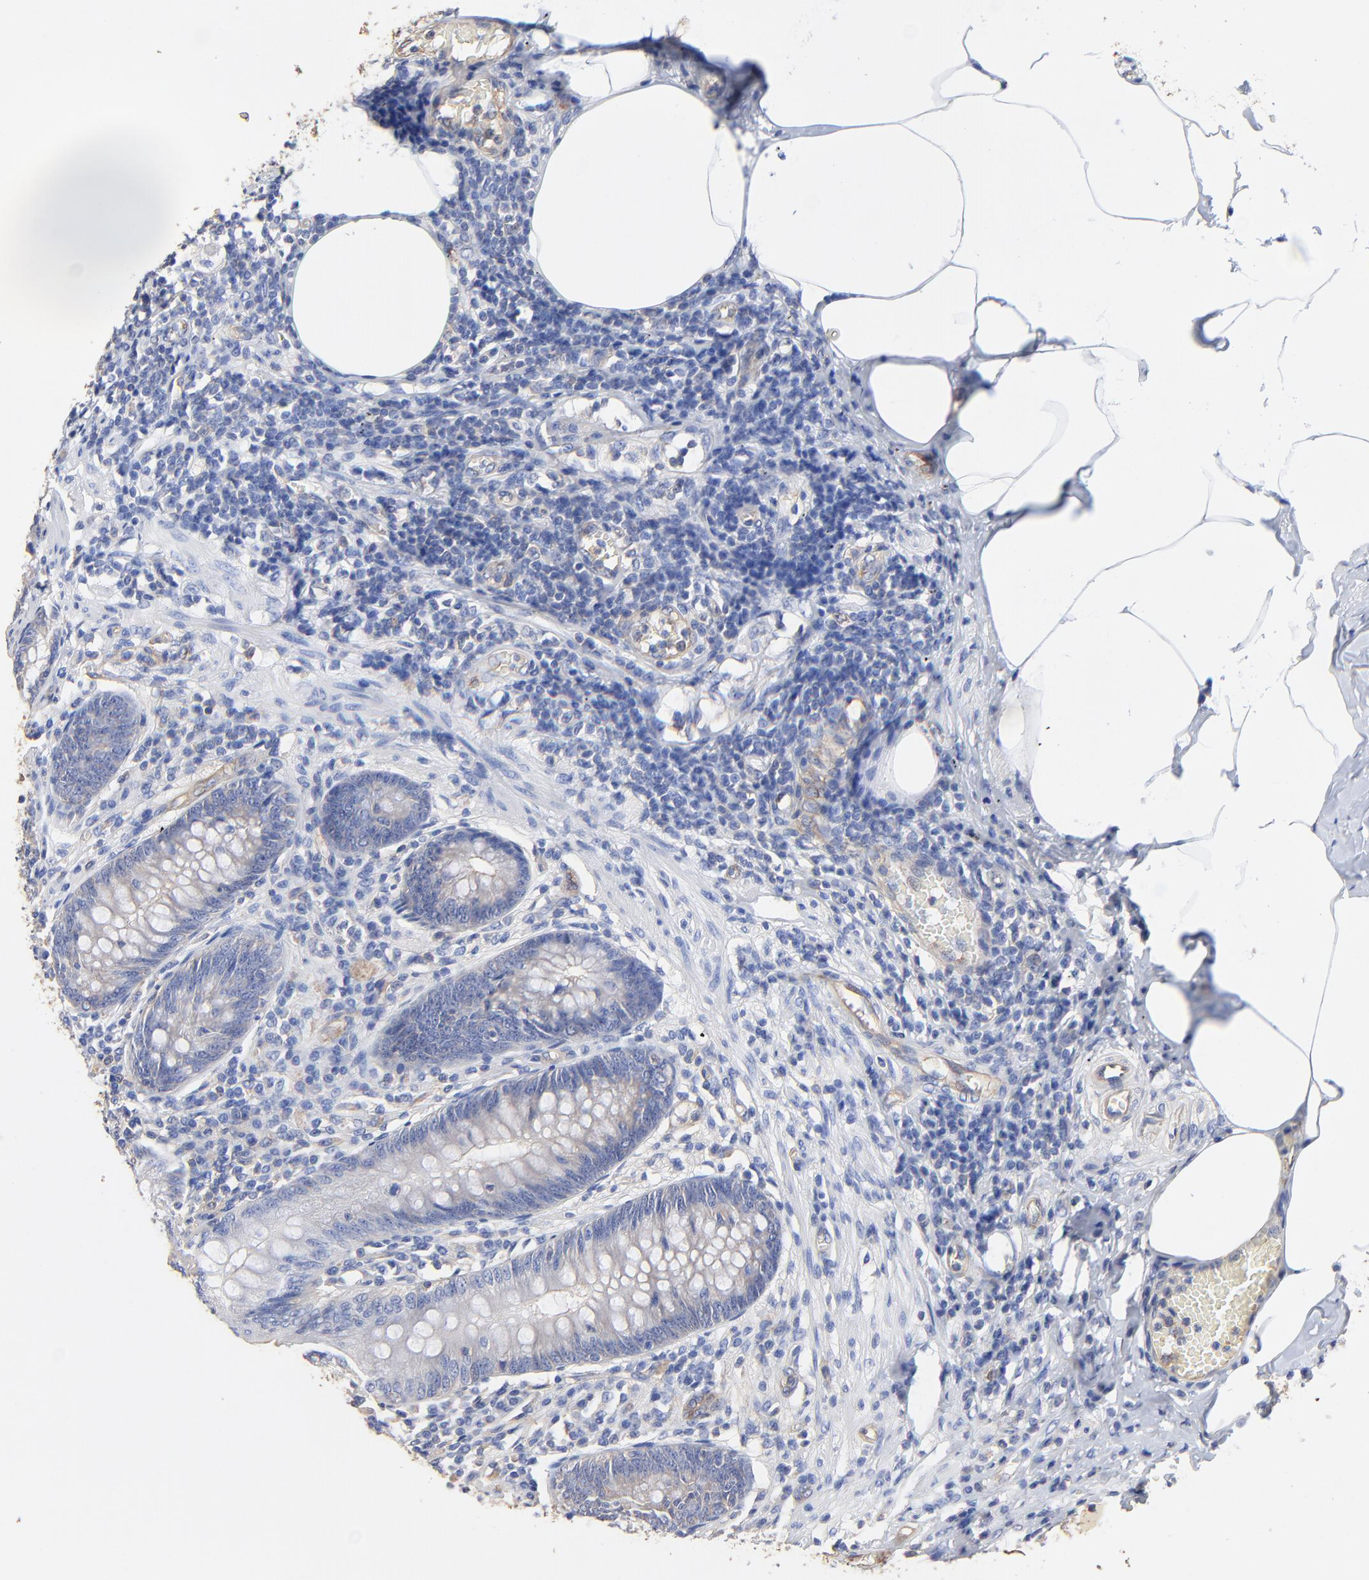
{"staining": {"intensity": "negative", "quantity": "none", "location": "none"}, "tissue": "appendix", "cell_type": "Glandular cells", "image_type": "normal", "snomed": [{"axis": "morphology", "description": "Normal tissue, NOS"}, {"axis": "morphology", "description": "Inflammation, NOS"}, {"axis": "topography", "description": "Appendix"}], "caption": "Appendix stained for a protein using immunohistochemistry shows no positivity glandular cells.", "gene": "TAGLN2", "patient": {"sex": "male", "age": 46}}